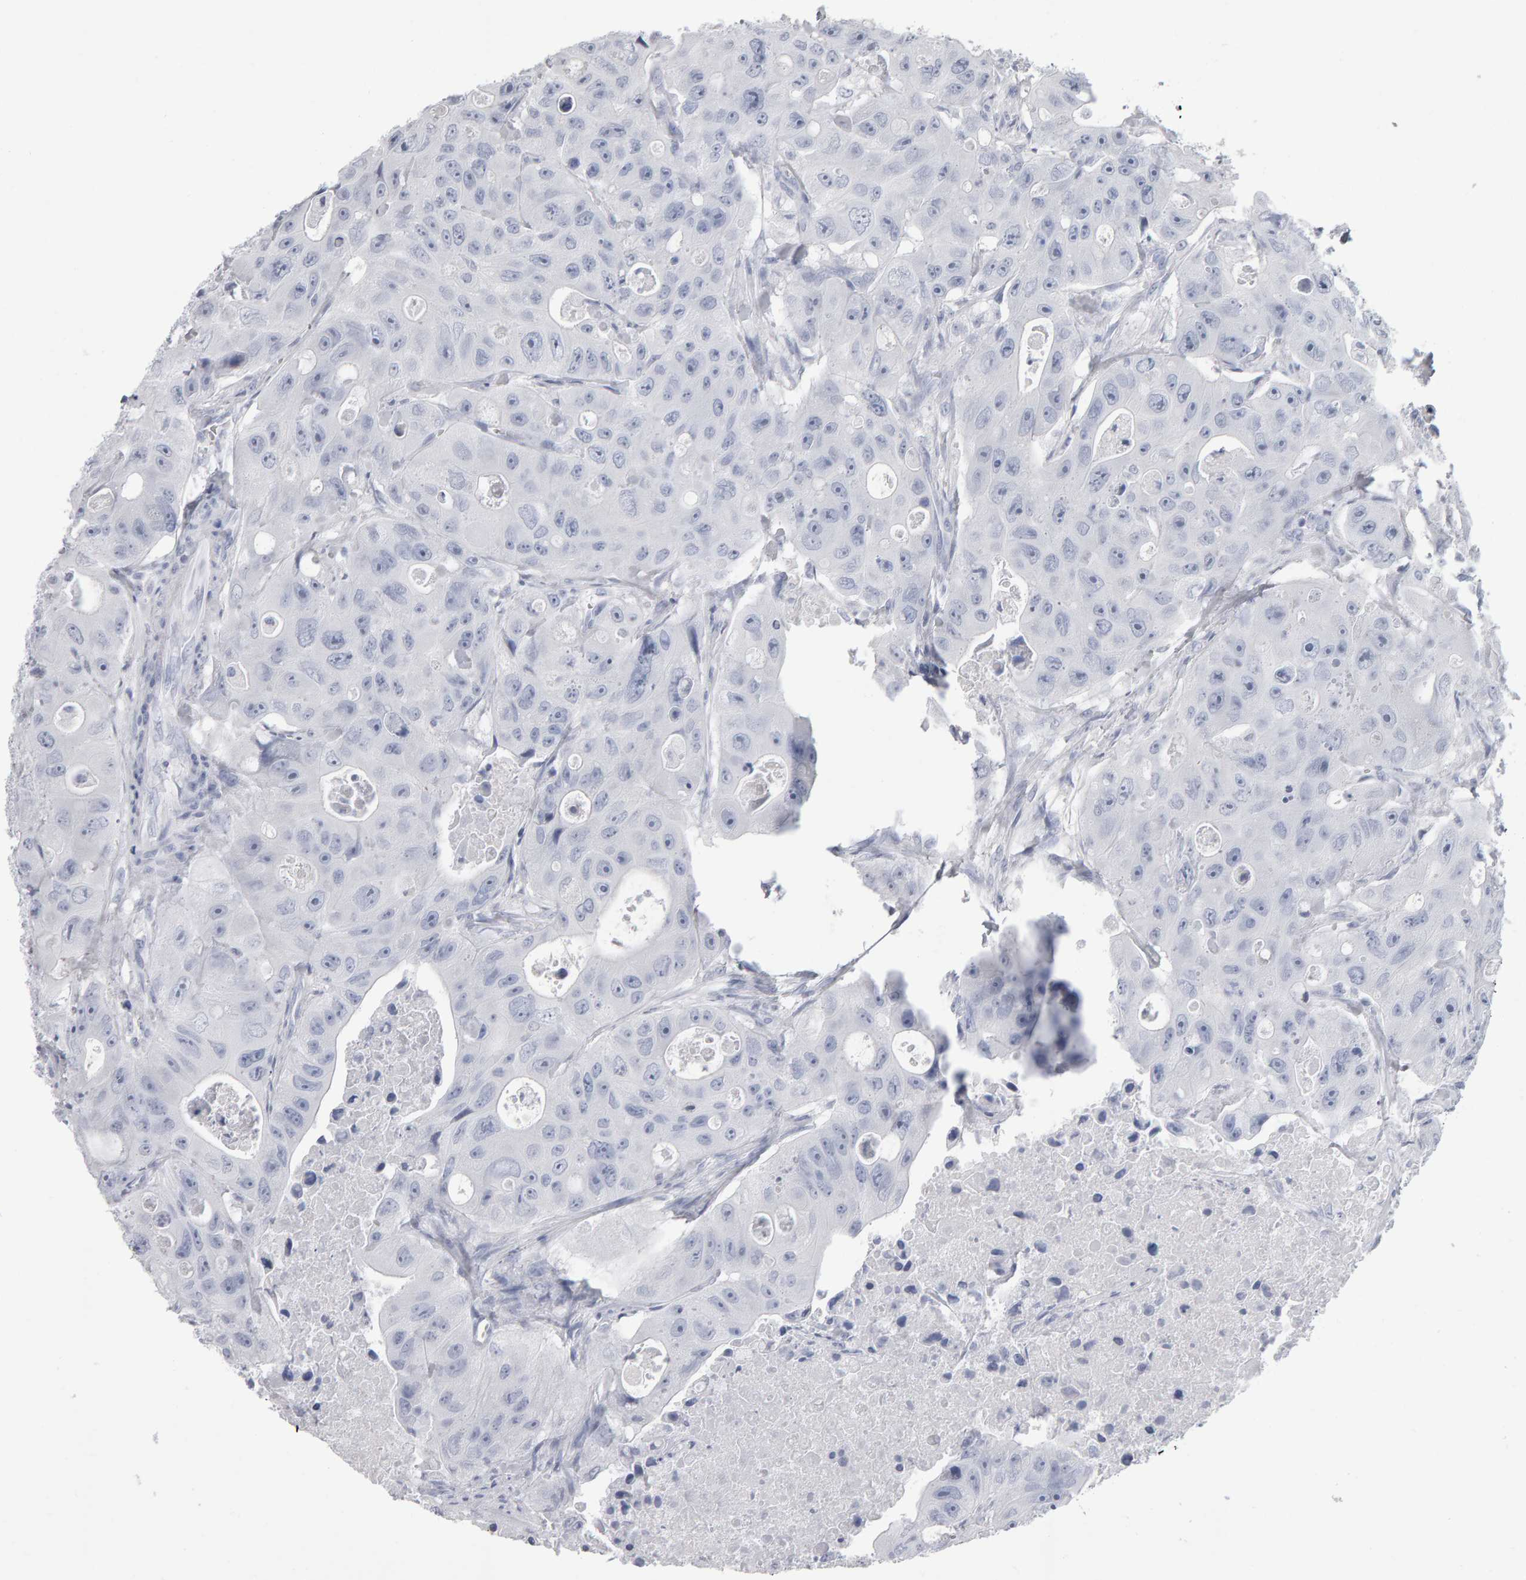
{"staining": {"intensity": "negative", "quantity": "none", "location": "none"}, "tissue": "colorectal cancer", "cell_type": "Tumor cells", "image_type": "cancer", "snomed": [{"axis": "morphology", "description": "Adenocarcinoma, NOS"}, {"axis": "topography", "description": "Colon"}], "caption": "Immunohistochemistry histopathology image of neoplastic tissue: human colorectal cancer (adenocarcinoma) stained with DAB (3,3'-diaminobenzidine) shows no significant protein positivity in tumor cells. (DAB IHC visualized using brightfield microscopy, high magnification).", "gene": "NCDN", "patient": {"sex": "female", "age": 46}}